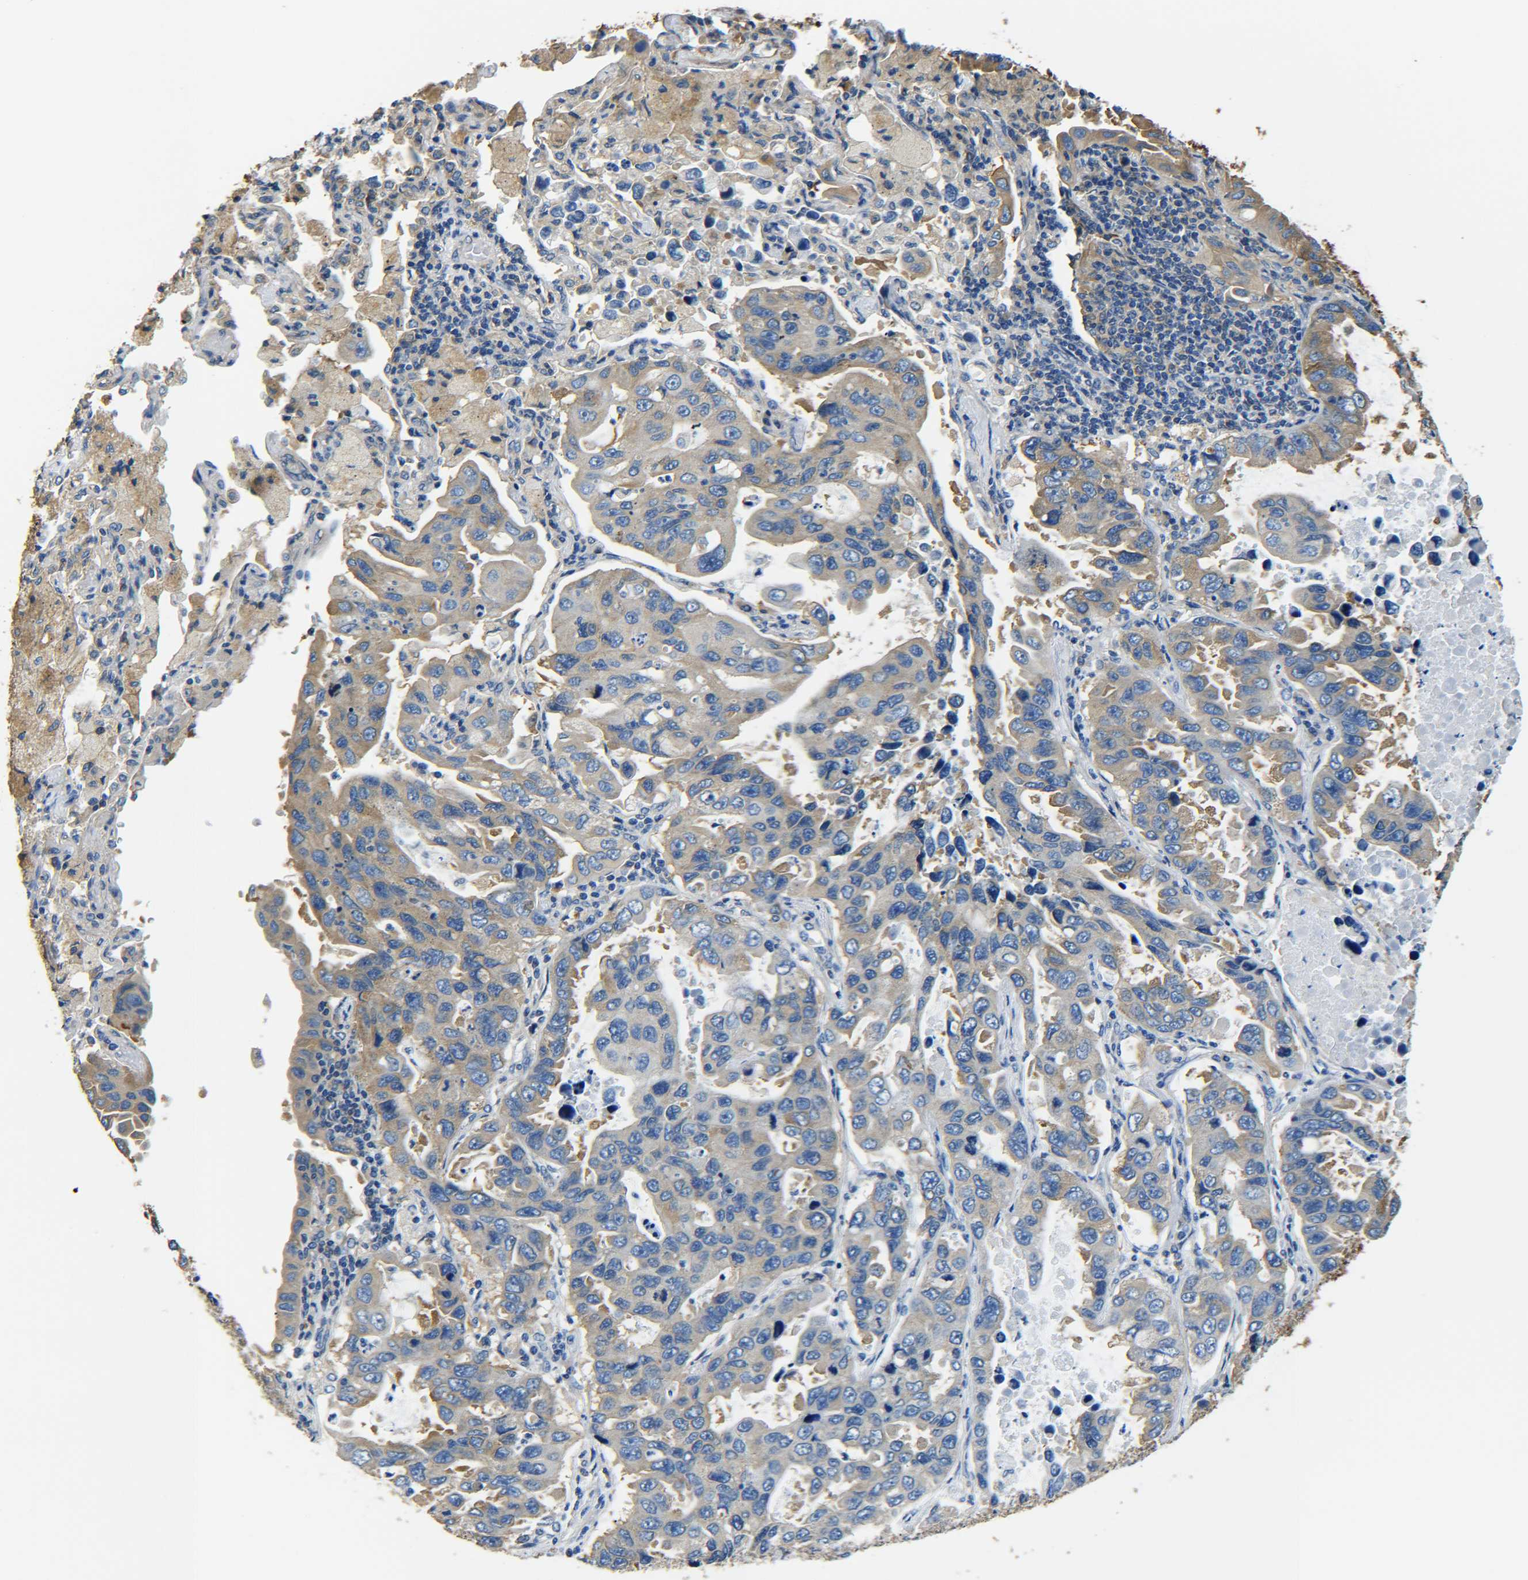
{"staining": {"intensity": "weak", "quantity": "25%-75%", "location": "cytoplasmic/membranous"}, "tissue": "lung cancer", "cell_type": "Tumor cells", "image_type": "cancer", "snomed": [{"axis": "morphology", "description": "Adenocarcinoma, NOS"}, {"axis": "topography", "description": "Lung"}], "caption": "This micrograph shows lung cancer (adenocarcinoma) stained with immunohistochemistry (IHC) to label a protein in brown. The cytoplasmic/membranous of tumor cells show weak positivity for the protein. Nuclei are counter-stained blue.", "gene": "TUBB", "patient": {"sex": "male", "age": 64}}